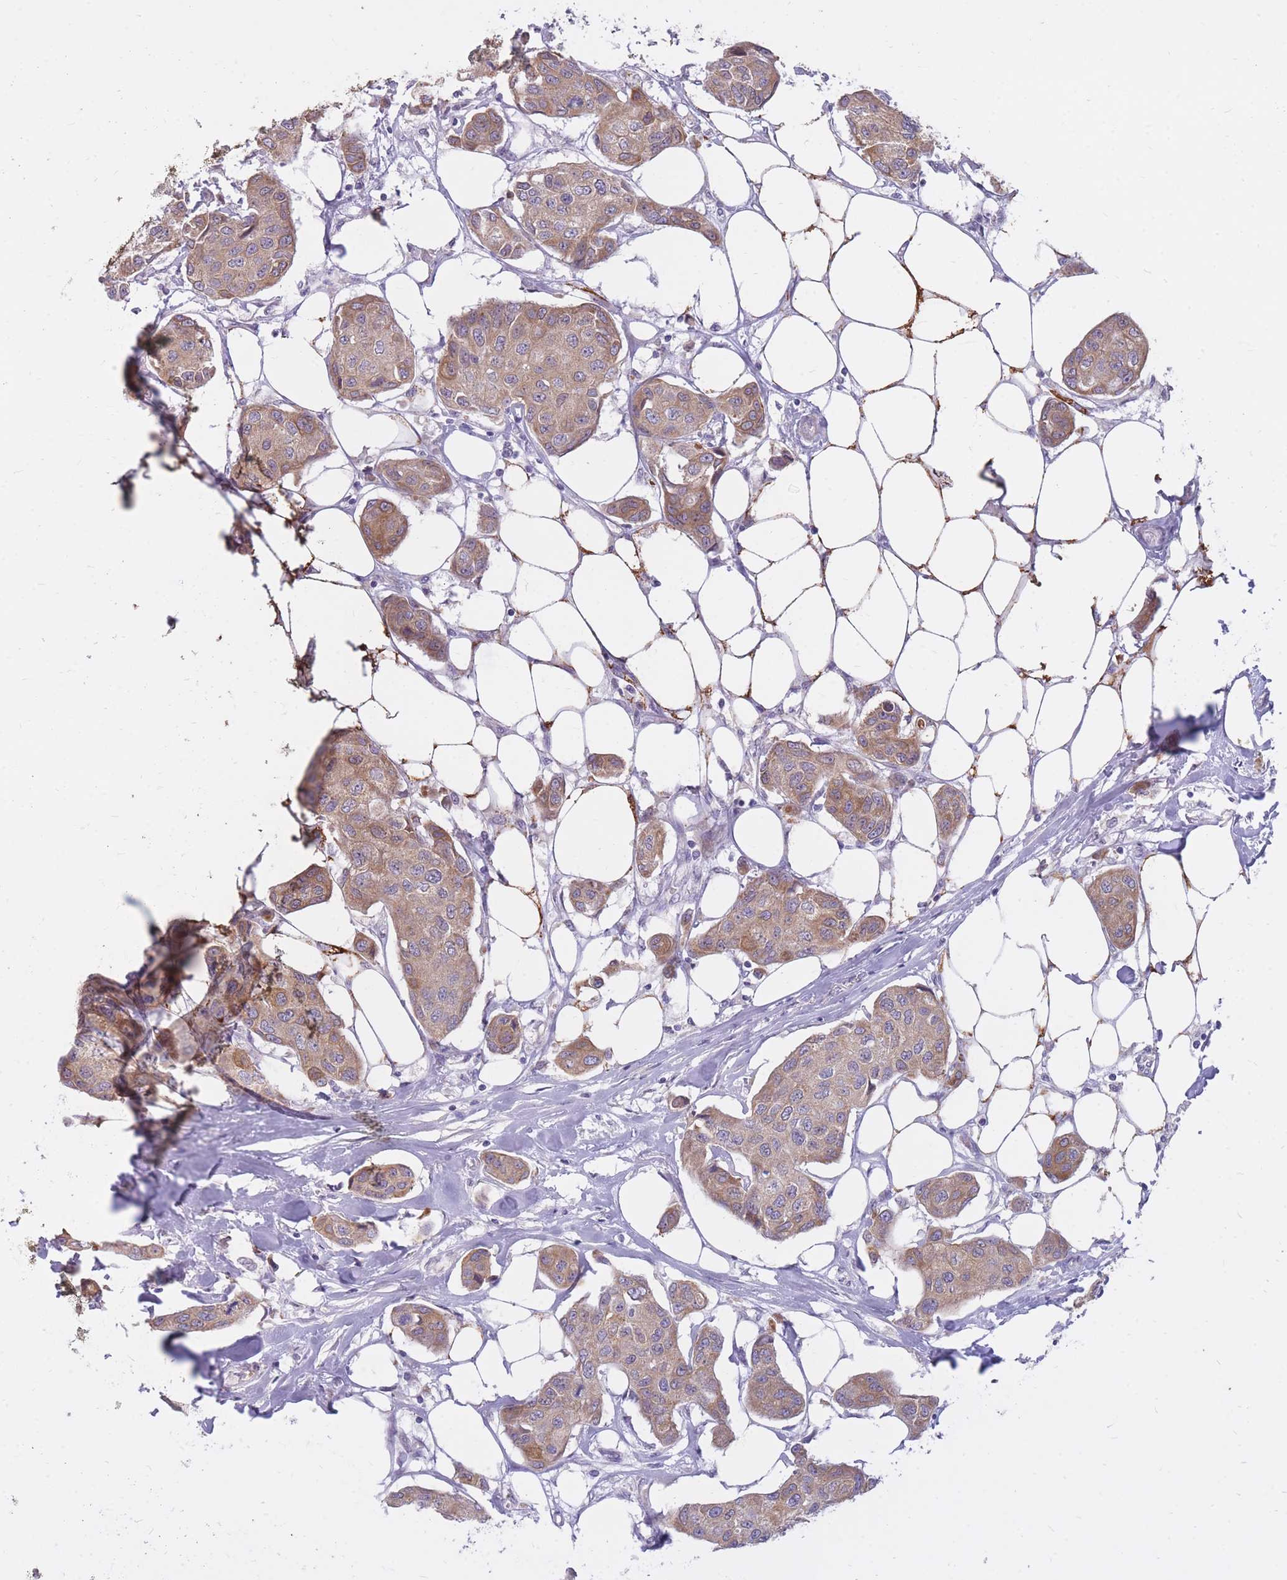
{"staining": {"intensity": "moderate", "quantity": ">75%", "location": "cytoplasmic/membranous"}, "tissue": "breast cancer", "cell_type": "Tumor cells", "image_type": "cancer", "snomed": [{"axis": "morphology", "description": "Duct carcinoma"}, {"axis": "topography", "description": "Breast"}, {"axis": "topography", "description": "Lymph node"}], "caption": "There is medium levels of moderate cytoplasmic/membranous expression in tumor cells of breast cancer (infiltrating ductal carcinoma), as demonstrated by immunohistochemical staining (brown color).", "gene": "RNF170", "patient": {"sex": "female", "age": 80}}